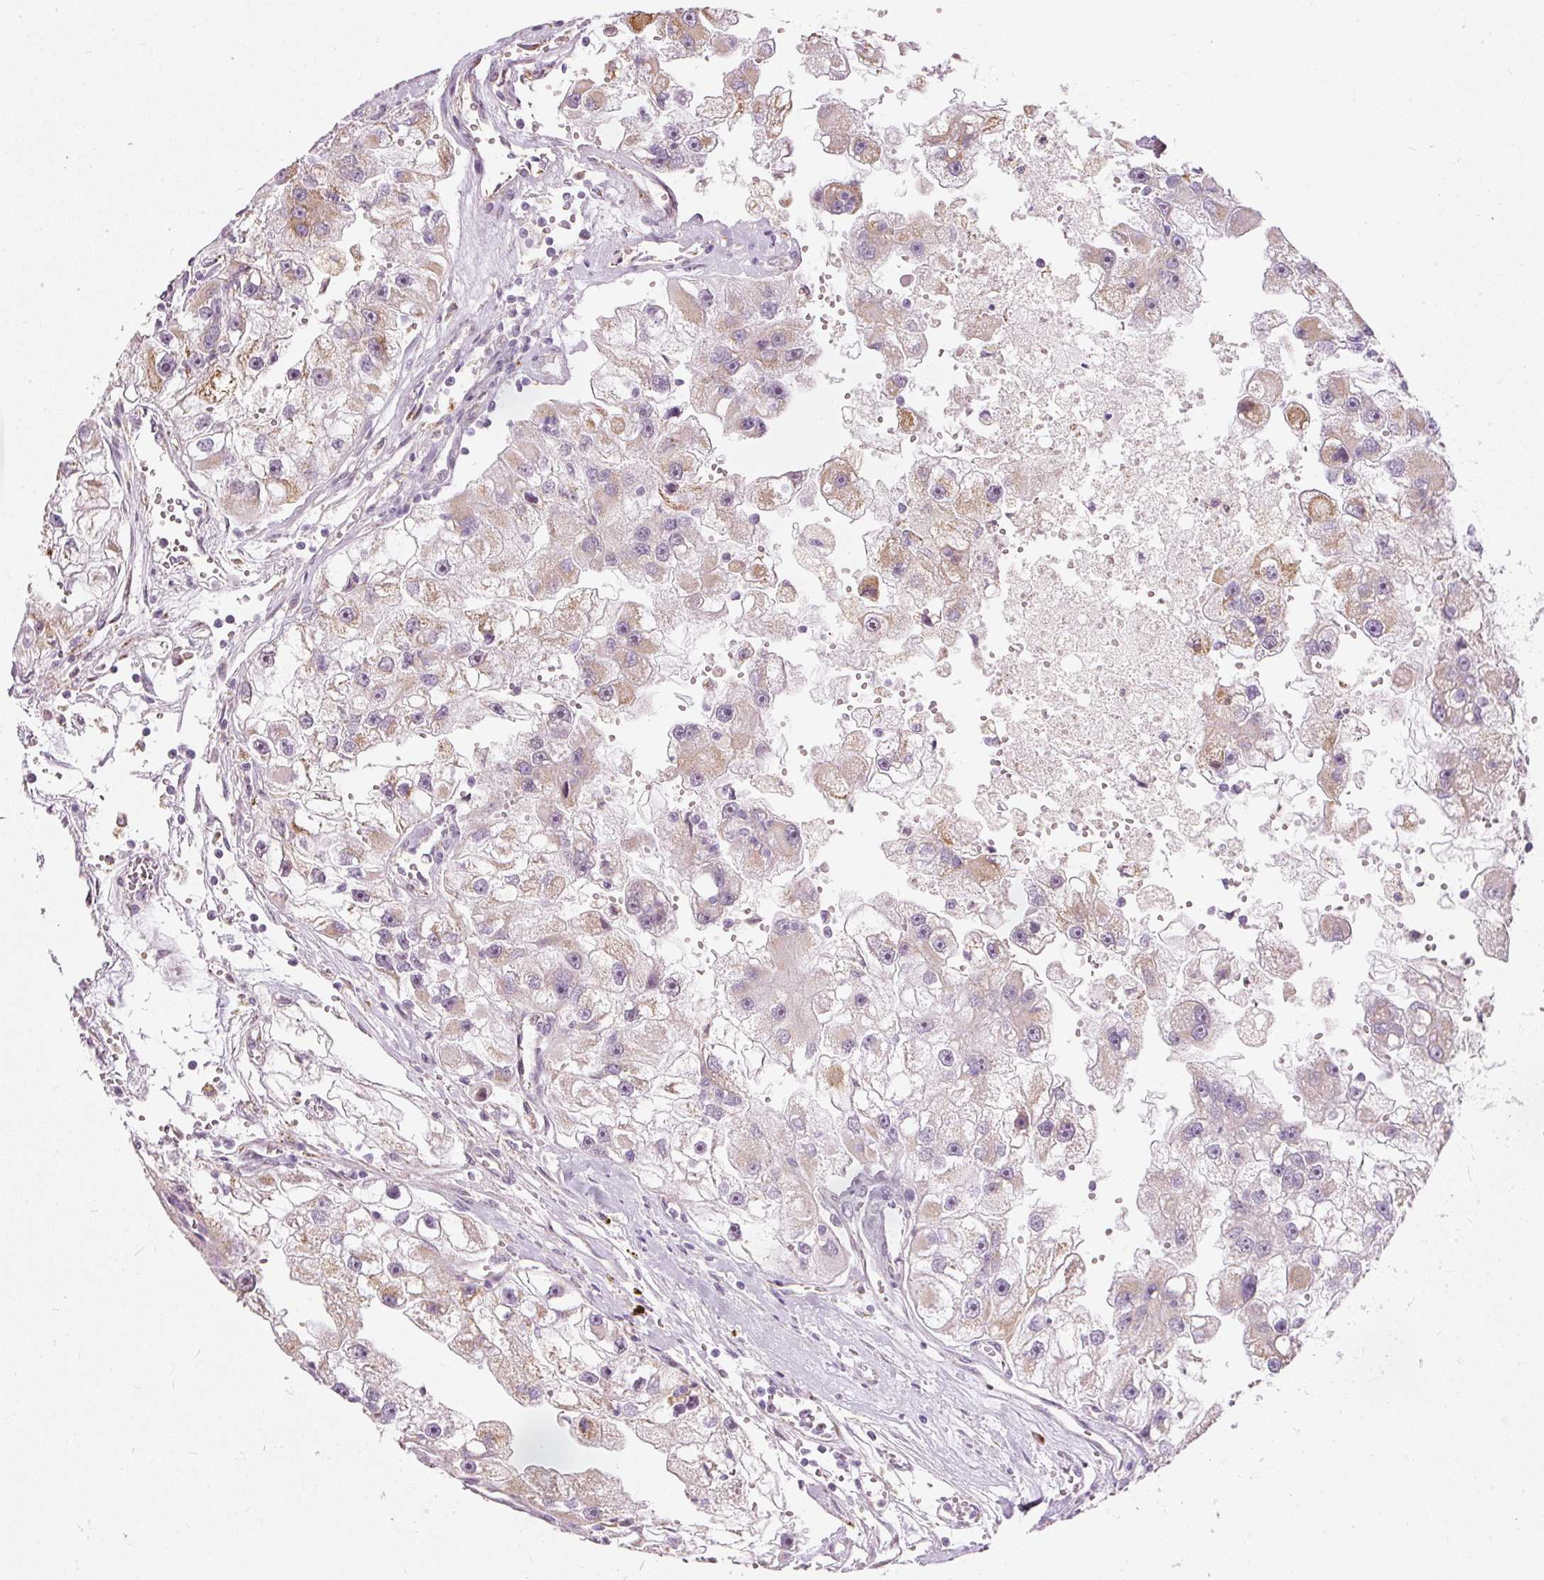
{"staining": {"intensity": "weak", "quantity": "25%-75%", "location": "cytoplasmic/membranous"}, "tissue": "renal cancer", "cell_type": "Tumor cells", "image_type": "cancer", "snomed": [{"axis": "morphology", "description": "Adenocarcinoma, NOS"}, {"axis": "topography", "description": "Kidney"}], "caption": "Protein expression by immunohistochemistry (IHC) displays weak cytoplasmic/membranous staining in approximately 25%-75% of tumor cells in adenocarcinoma (renal). Using DAB (3,3'-diaminobenzidine) (brown) and hematoxylin (blue) stains, captured at high magnification using brightfield microscopy.", "gene": "RNF39", "patient": {"sex": "male", "age": 63}}